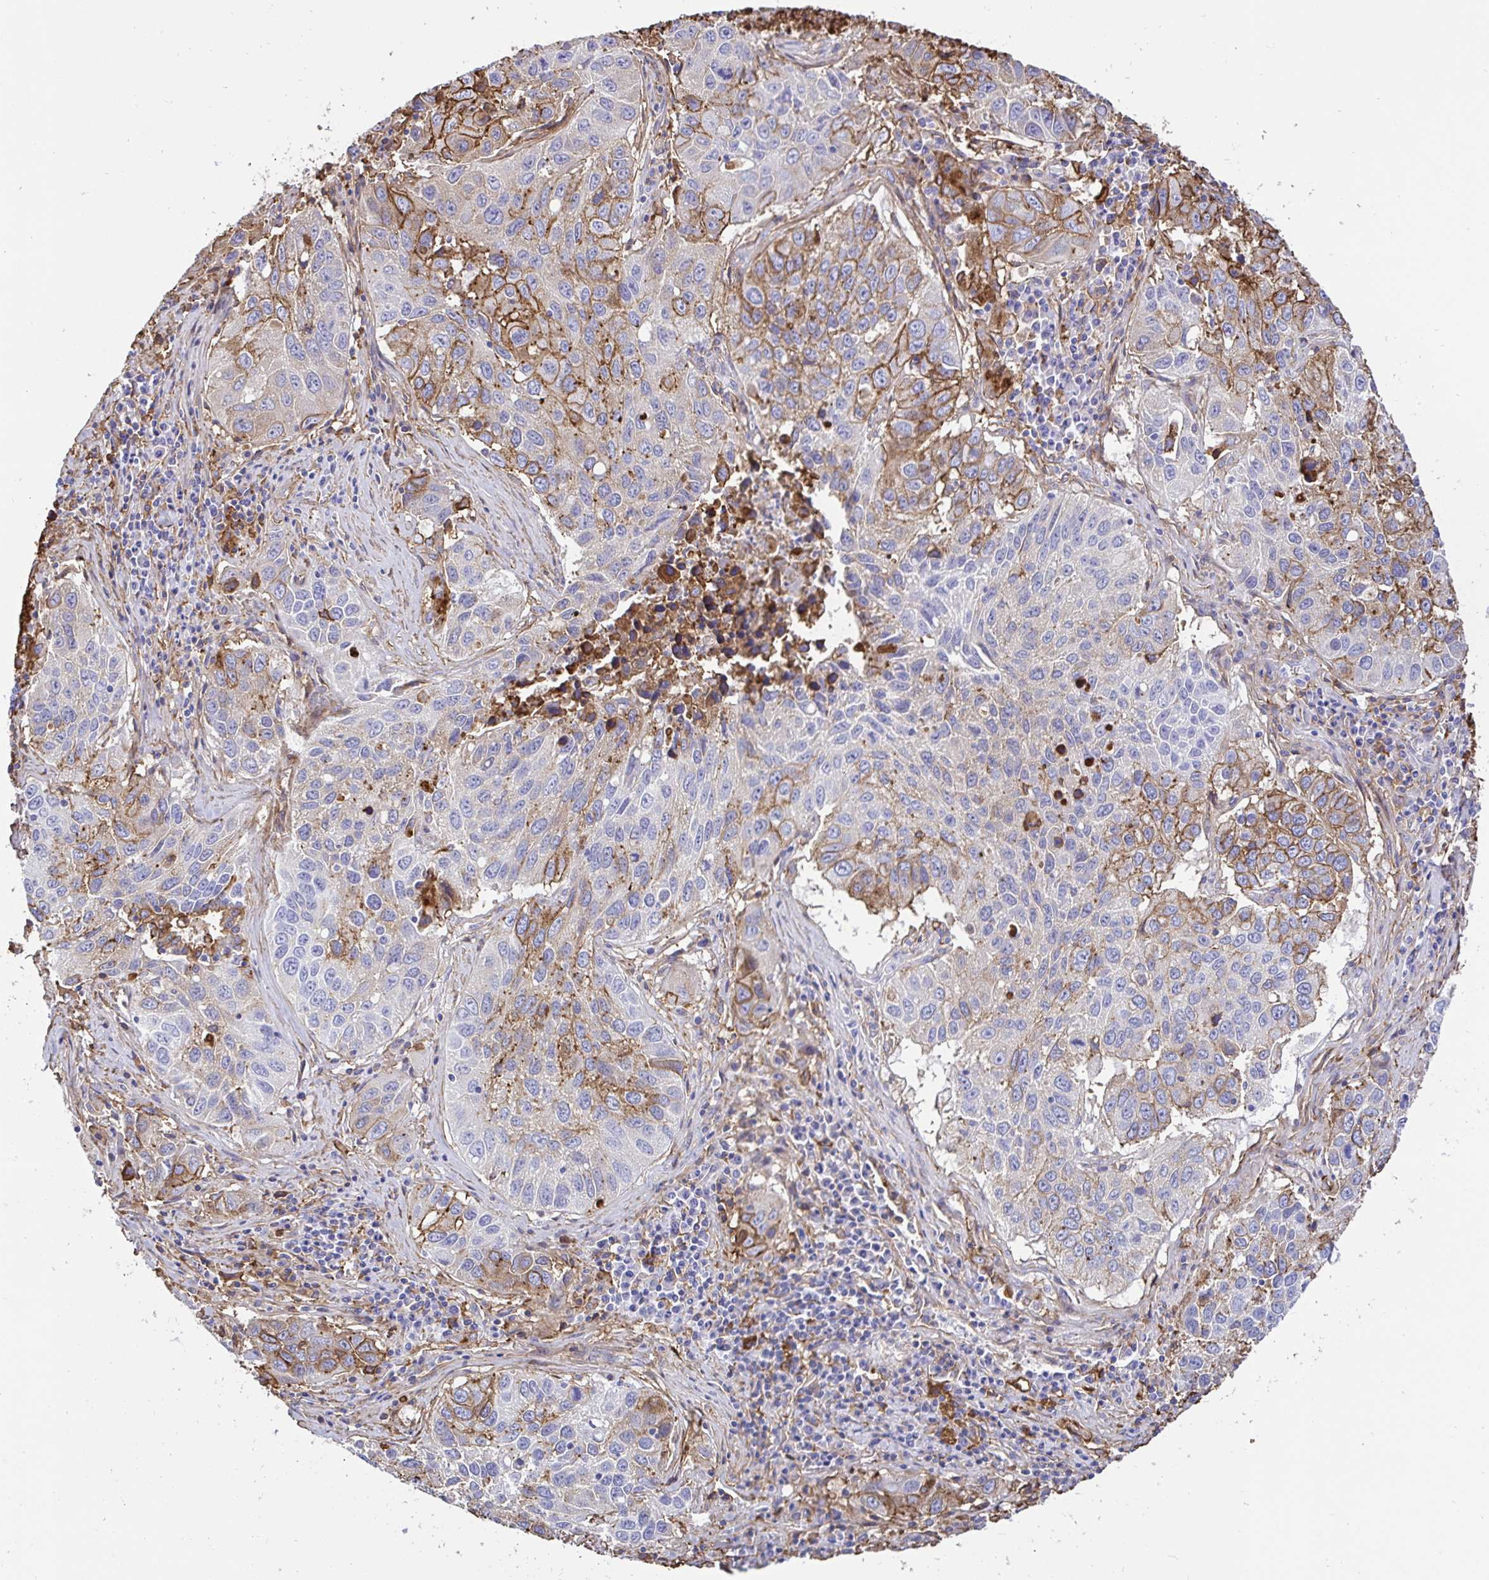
{"staining": {"intensity": "moderate", "quantity": "25%-75%", "location": "cytoplasmic/membranous"}, "tissue": "lung cancer", "cell_type": "Tumor cells", "image_type": "cancer", "snomed": [{"axis": "morphology", "description": "Squamous cell carcinoma, NOS"}, {"axis": "topography", "description": "Lung"}], "caption": "Human squamous cell carcinoma (lung) stained for a protein (brown) exhibits moderate cytoplasmic/membranous positive expression in approximately 25%-75% of tumor cells.", "gene": "ANXA2", "patient": {"sex": "female", "age": 61}}